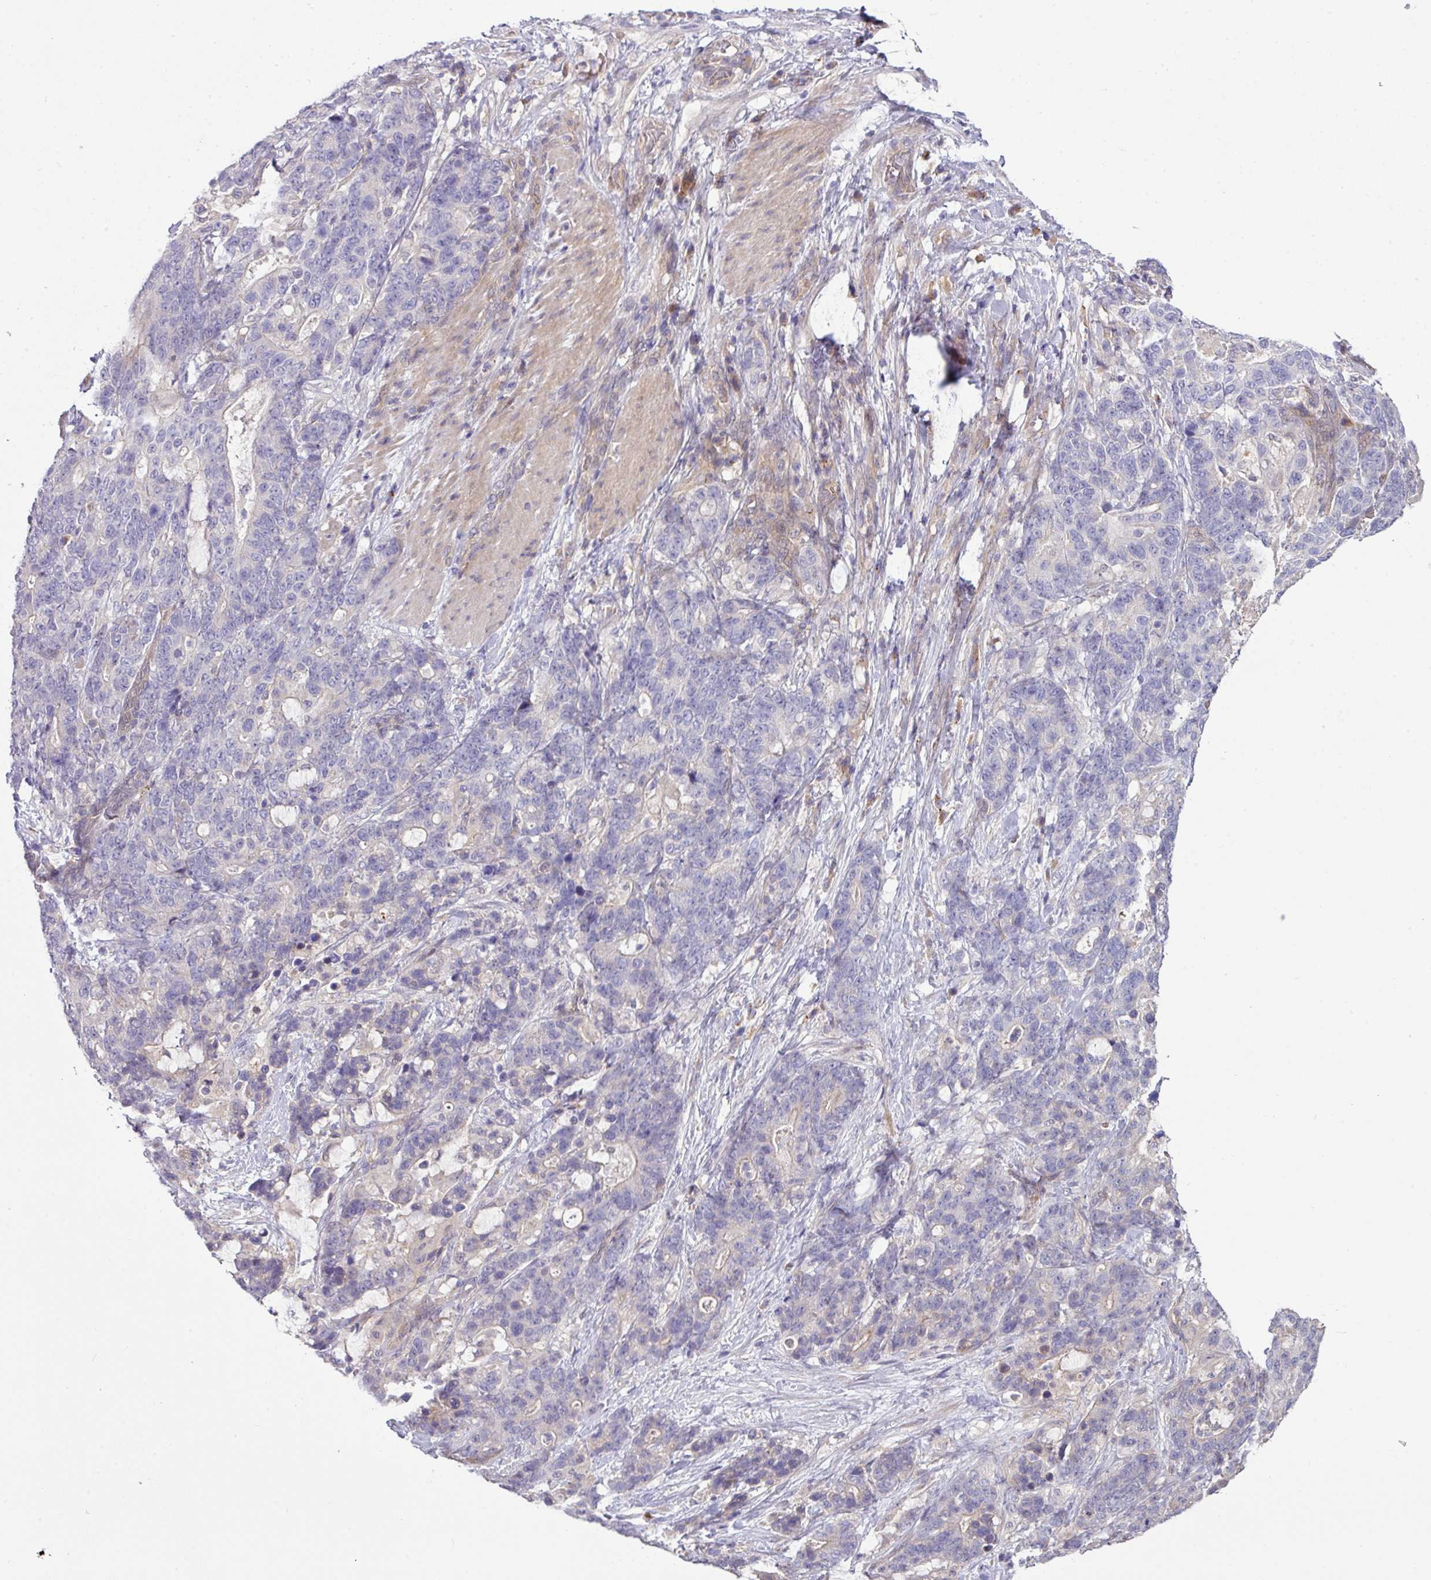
{"staining": {"intensity": "negative", "quantity": "none", "location": "none"}, "tissue": "stomach cancer", "cell_type": "Tumor cells", "image_type": "cancer", "snomed": [{"axis": "morphology", "description": "Normal tissue, NOS"}, {"axis": "morphology", "description": "Adenocarcinoma, NOS"}, {"axis": "topography", "description": "Stomach"}], "caption": "This is a image of IHC staining of stomach adenocarcinoma, which shows no positivity in tumor cells.", "gene": "SLAMF6", "patient": {"sex": "female", "age": 64}}